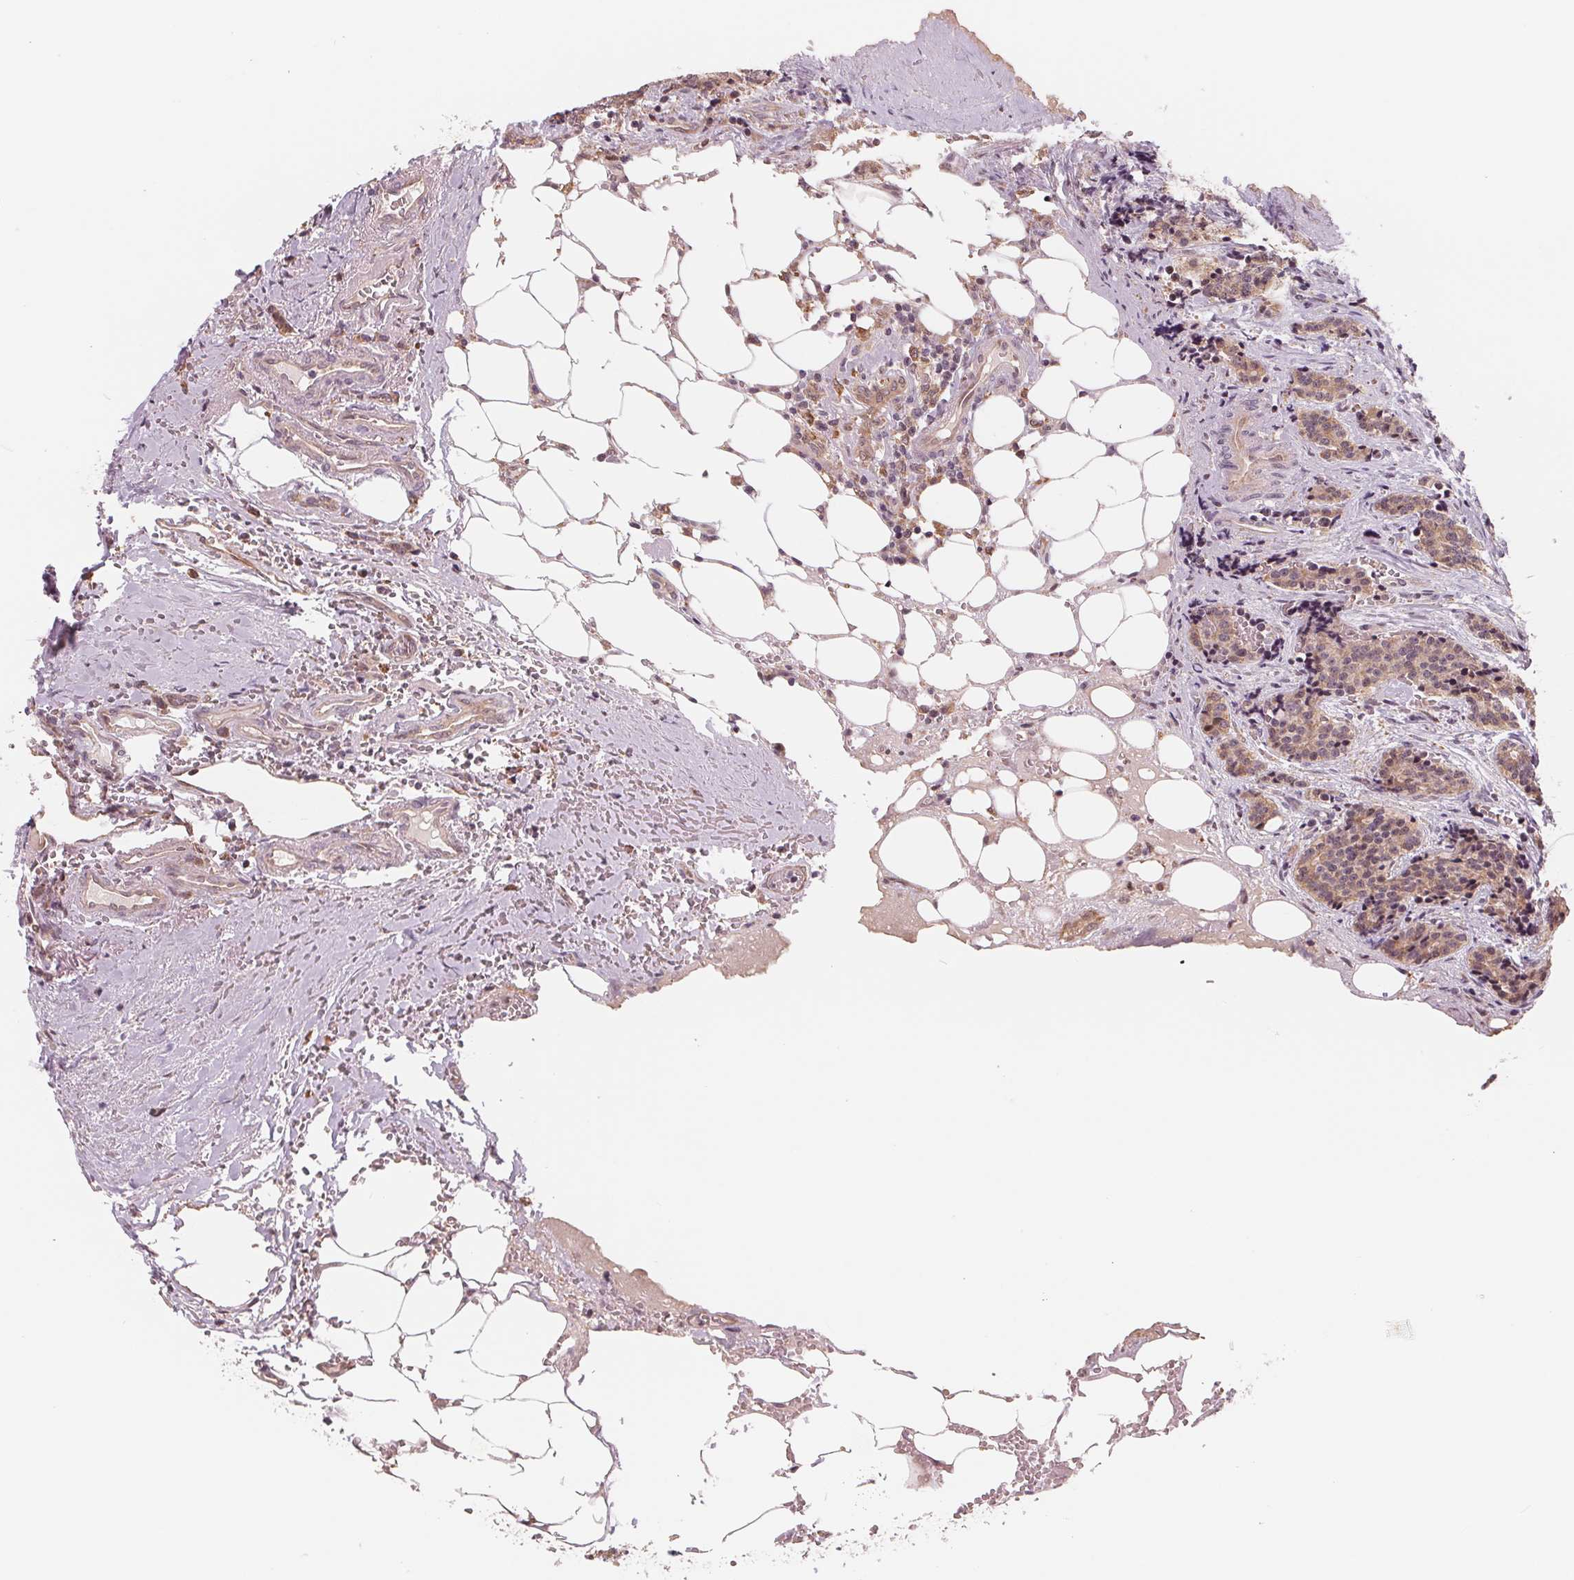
{"staining": {"intensity": "weak", "quantity": ">75%", "location": "cytoplasmic/membranous"}, "tissue": "carcinoid", "cell_type": "Tumor cells", "image_type": "cancer", "snomed": [{"axis": "morphology", "description": "Carcinoid, malignant, NOS"}, {"axis": "topography", "description": "Small intestine"}], "caption": "Carcinoid (malignant) stained for a protein (brown) displays weak cytoplasmic/membranous positive staining in approximately >75% of tumor cells.", "gene": "IL9R", "patient": {"sex": "female", "age": 73}}